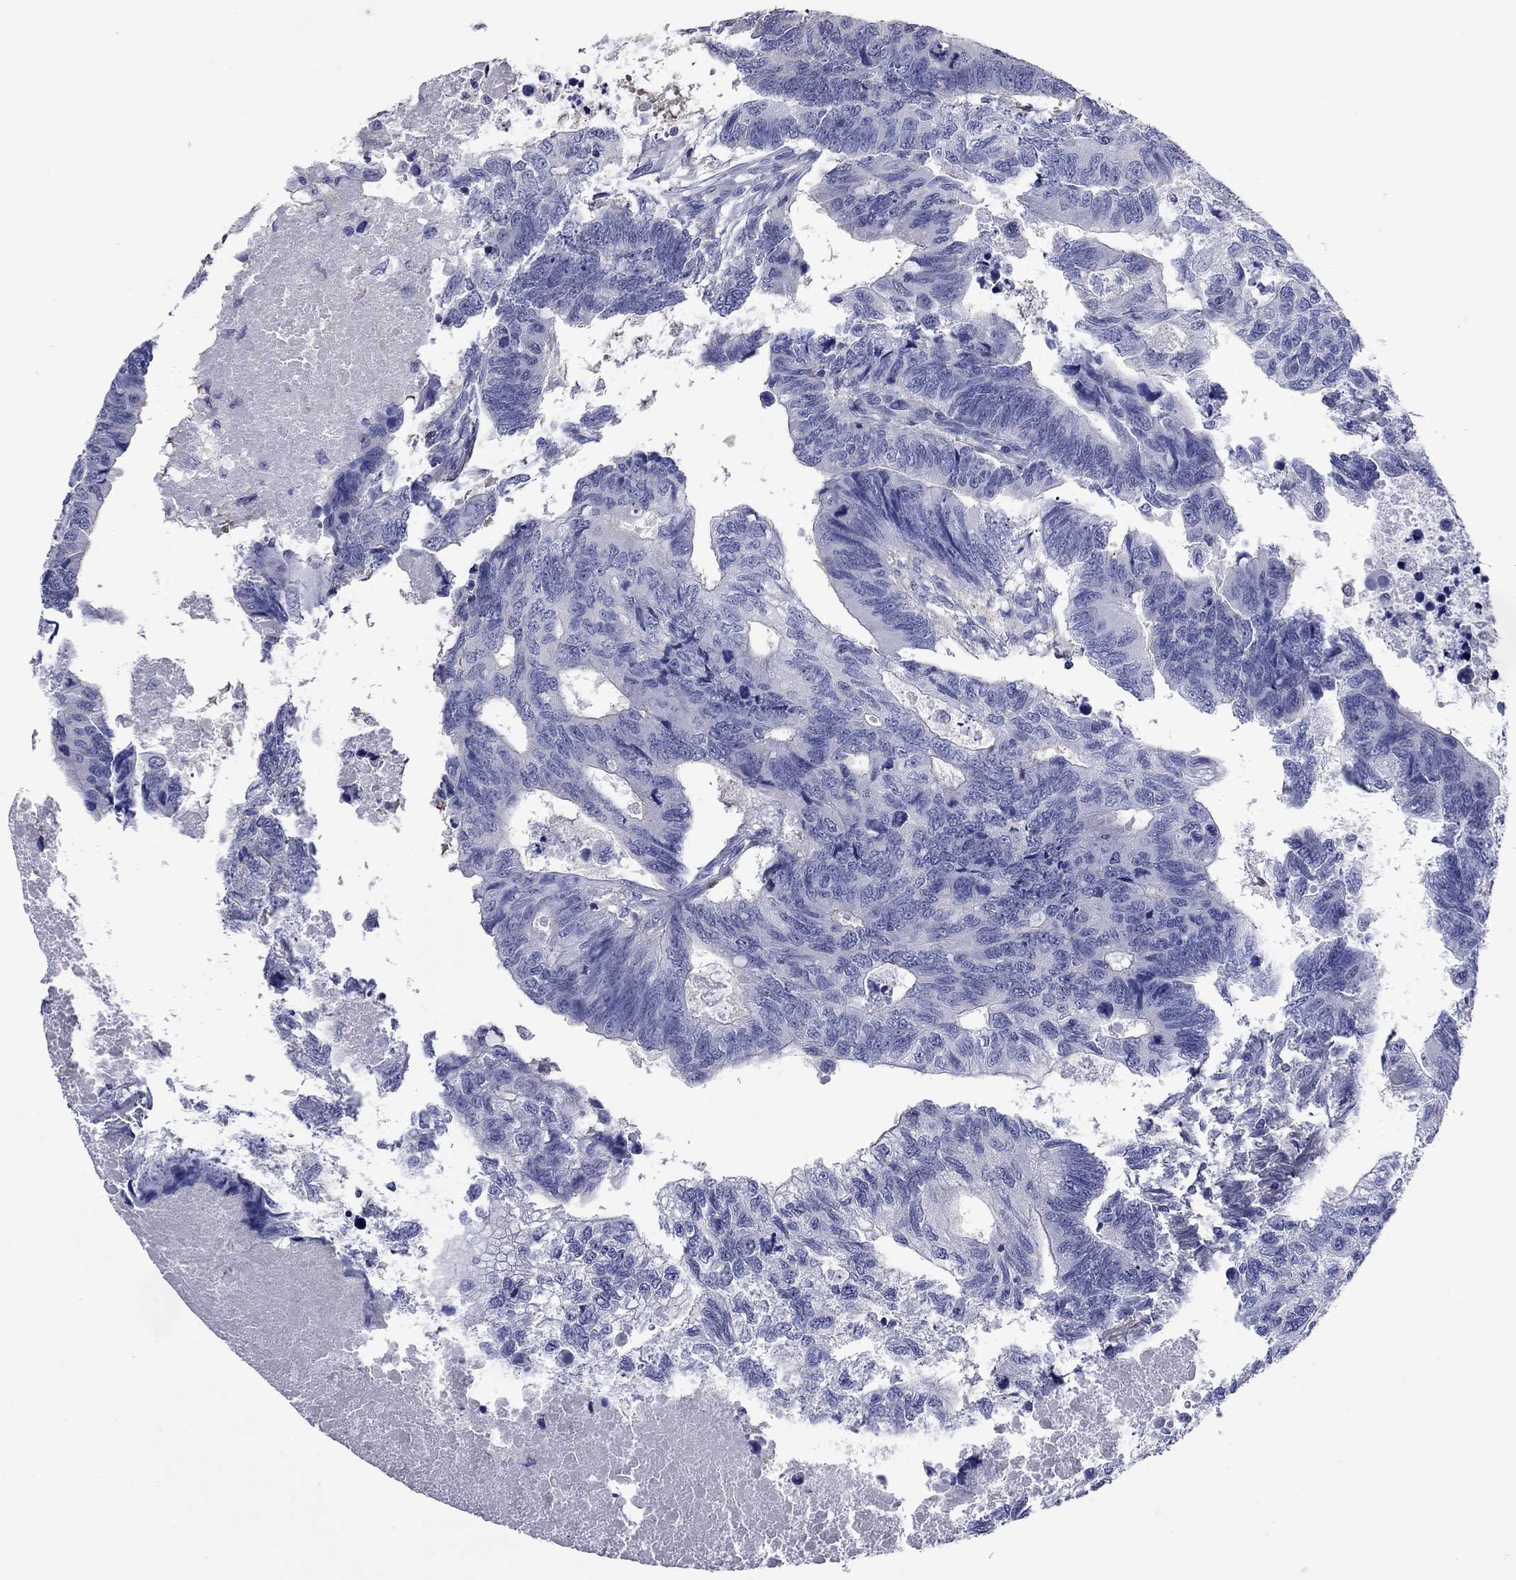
{"staining": {"intensity": "negative", "quantity": "none", "location": "none"}, "tissue": "colorectal cancer", "cell_type": "Tumor cells", "image_type": "cancer", "snomed": [{"axis": "morphology", "description": "Adenocarcinoma, NOS"}, {"axis": "topography", "description": "Colon"}], "caption": "Colorectal adenocarcinoma was stained to show a protein in brown. There is no significant staining in tumor cells.", "gene": "ACTL7B", "patient": {"sex": "female", "age": 77}}